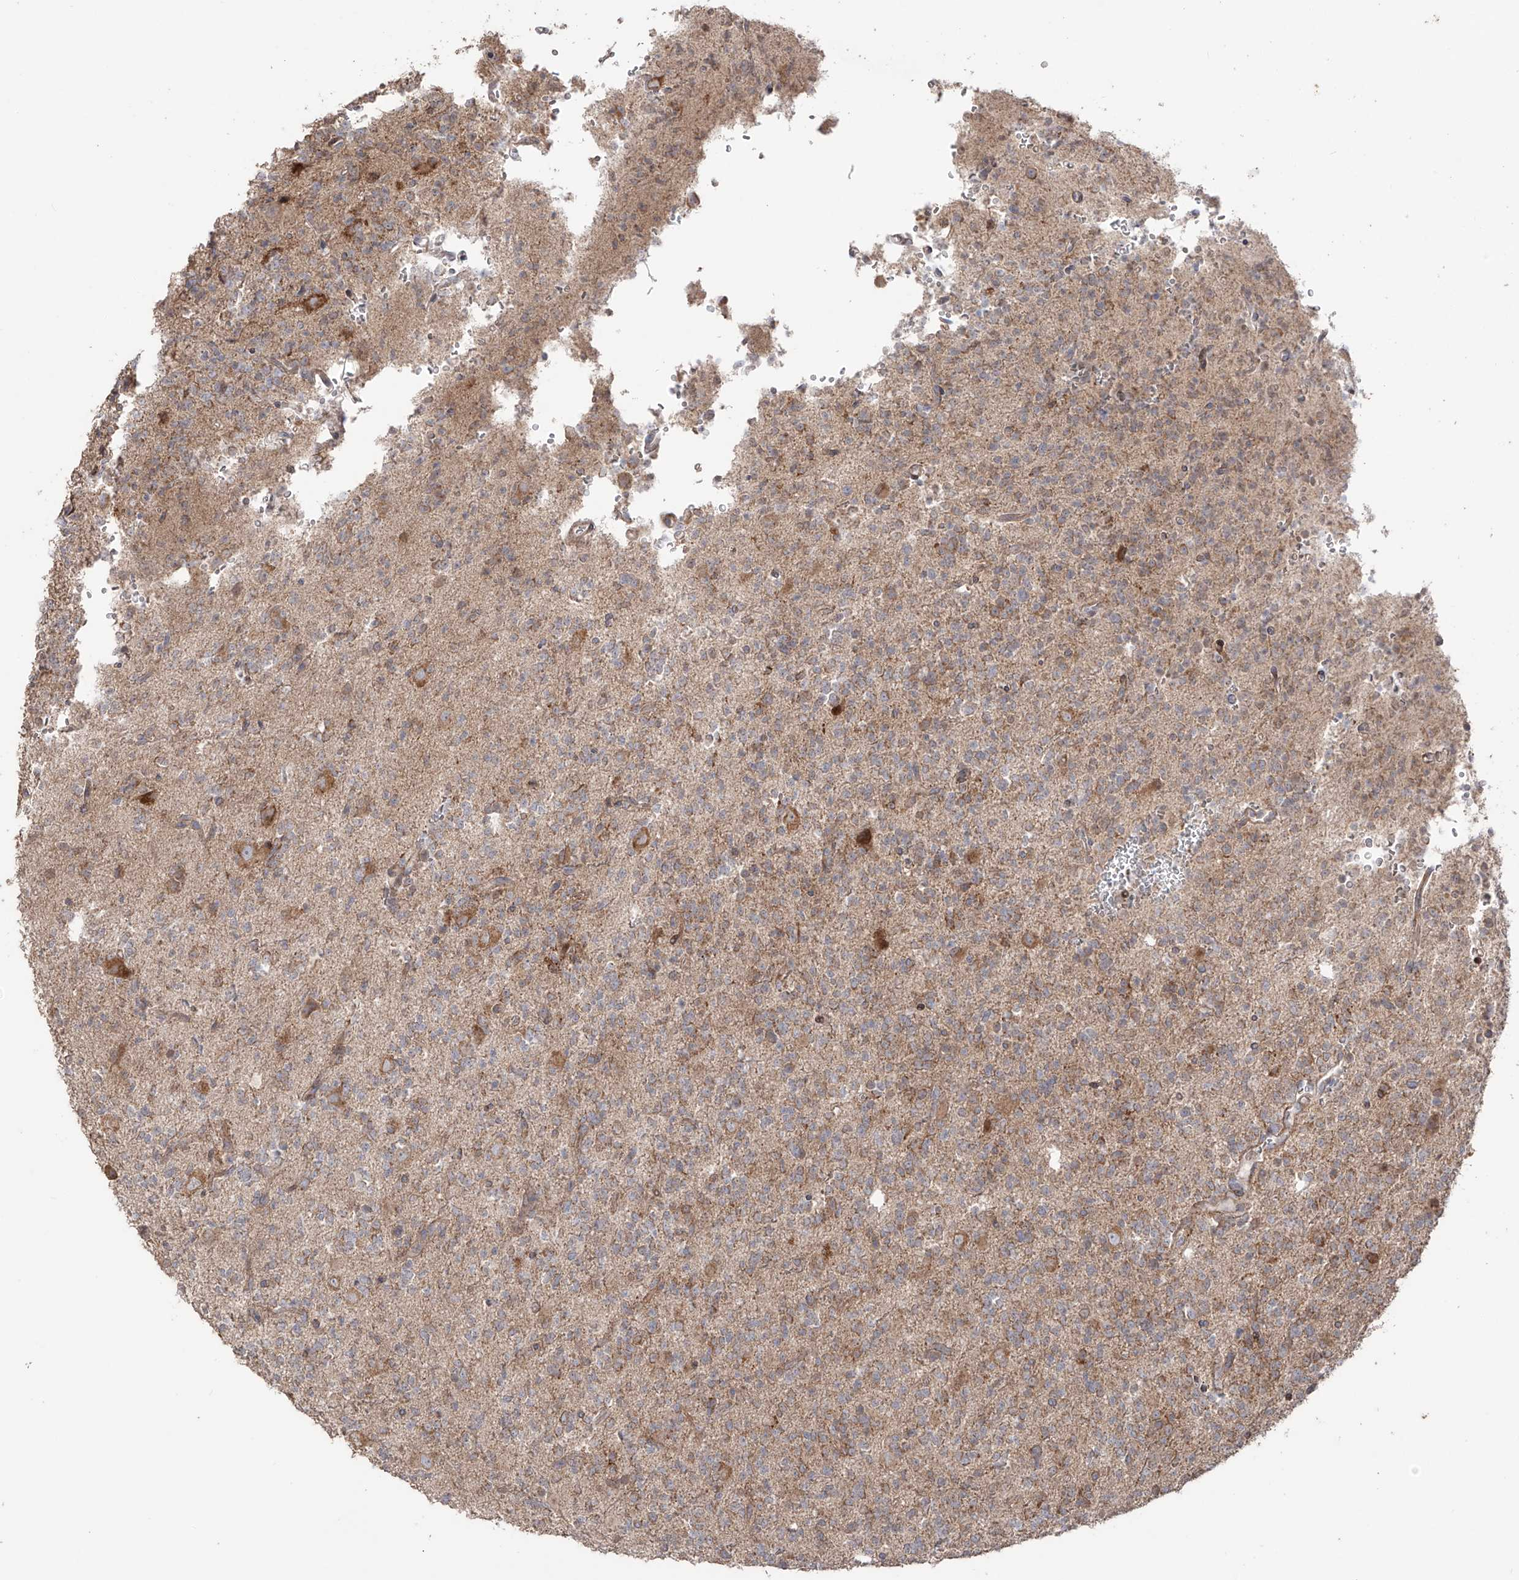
{"staining": {"intensity": "moderate", "quantity": ">75%", "location": "cytoplasmic/membranous"}, "tissue": "glioma", "cell_type": "Tumor cells", "image_type": "cancer", "snomed": [{"axis": "morphology", "description": "Glioma, malignant, High grade"}, {"axis": "topography", "description": "Brain"}], "caption": "Malignant glioma (high-grade) was stained to show a protein in brown. There is medium levels of moderate cytoplasmic/membranous positivity in about >75% of tumor cells.", "gene": "YKT6", "patient": {"sex": "female", "age": 62}}